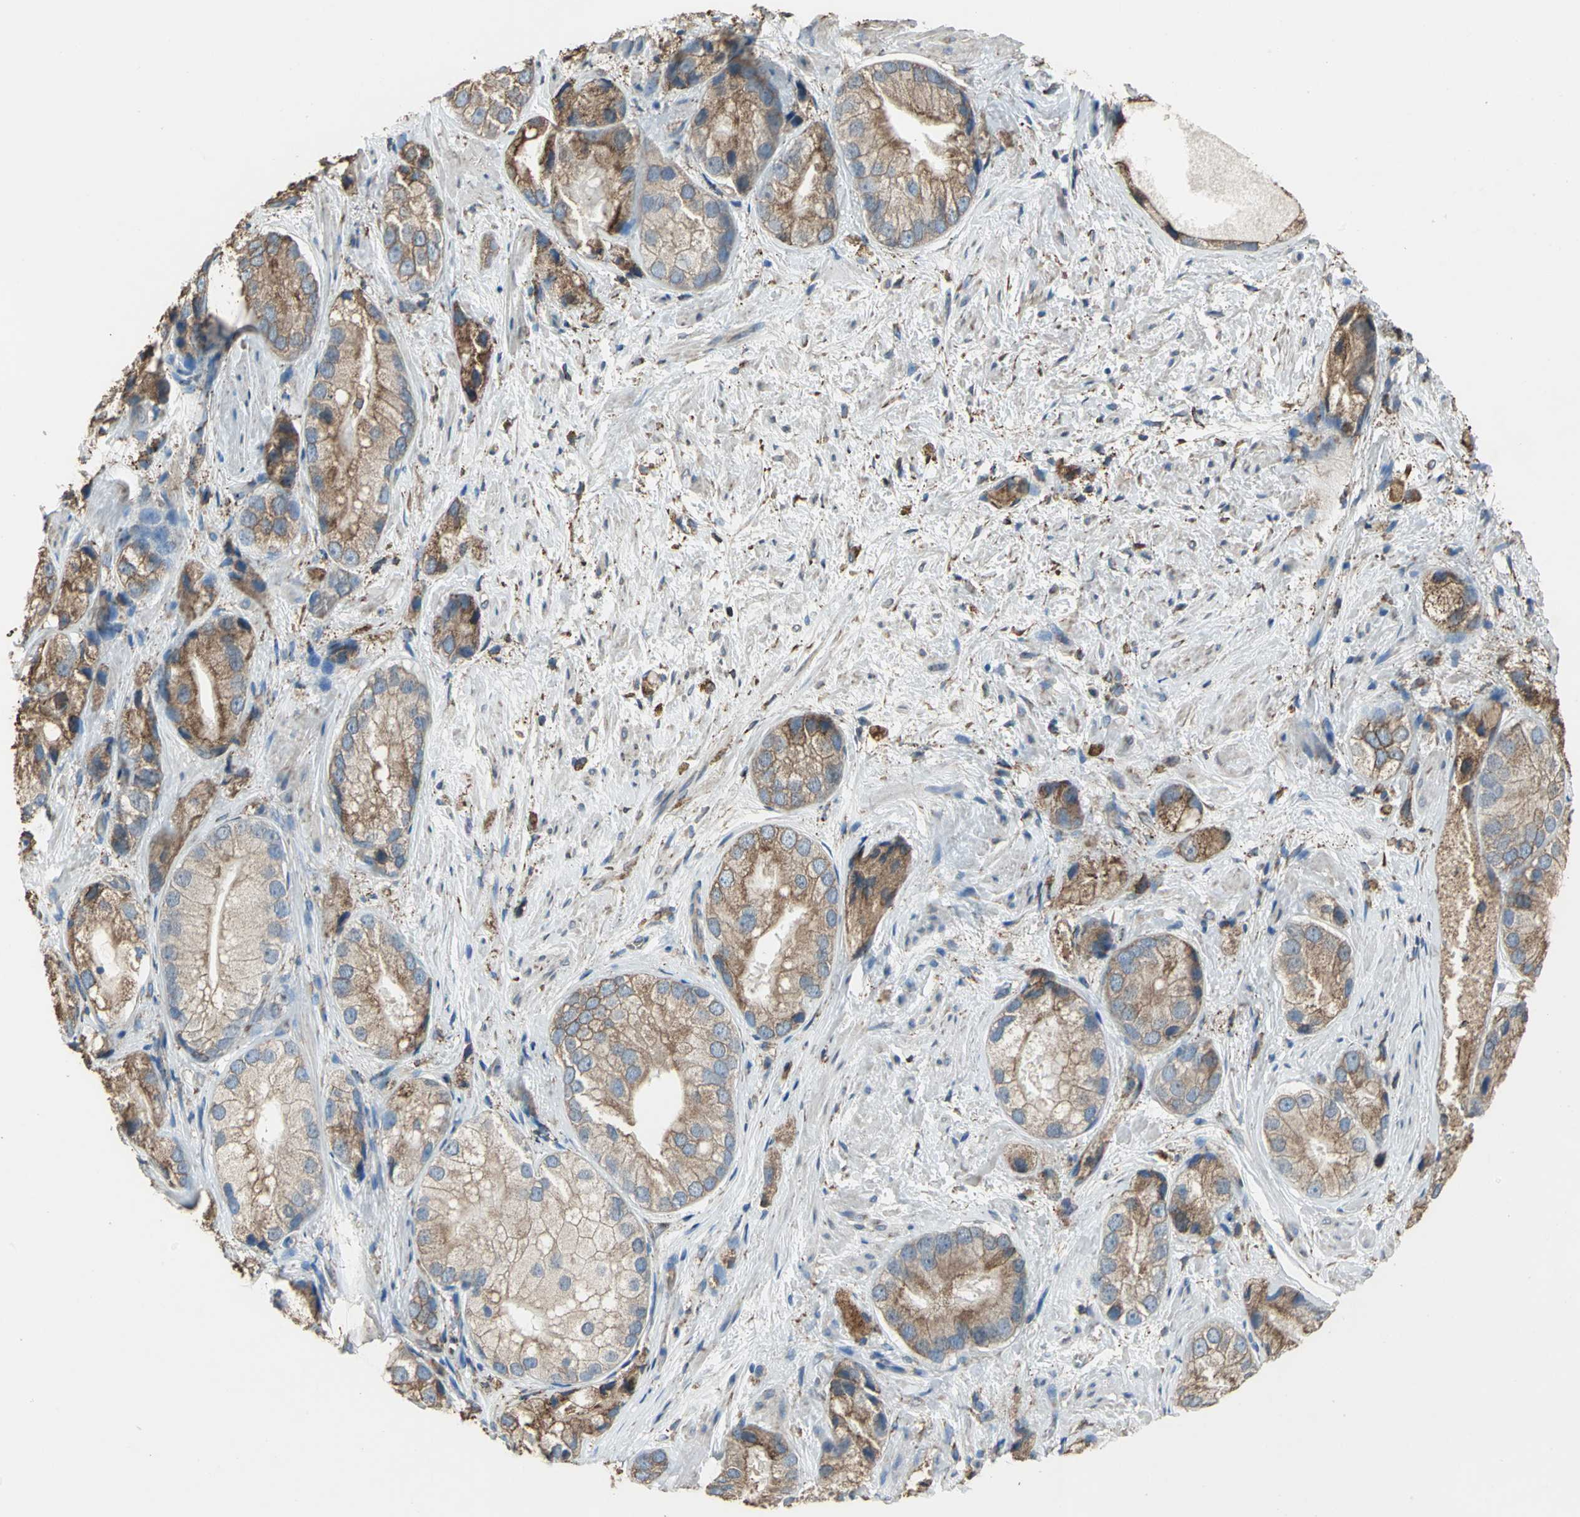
{"staining": {"intensity": "moderate", "quantity": ">75%", "location": "cytoplasmic/membranous"}, "tissue": "prostate cancer", "cell_type": "Tumor cells", "image_type": "cancer", "snomed": [{"axis": "morphology", "description": "Adenocarcinoma, Low grade"}, {"axis": "topography", "description": "Prostate"}], "caption": "Prostate low-grade adenocarcinoma stained for a protein reveals moderate cytoplasmic/membranous positivity in tumor cells. The protein of interest is shown in brown color, while the nuclei are stained blue.", "gene": "GPANK1", "patient": {"sex": "male", "age": 69}}